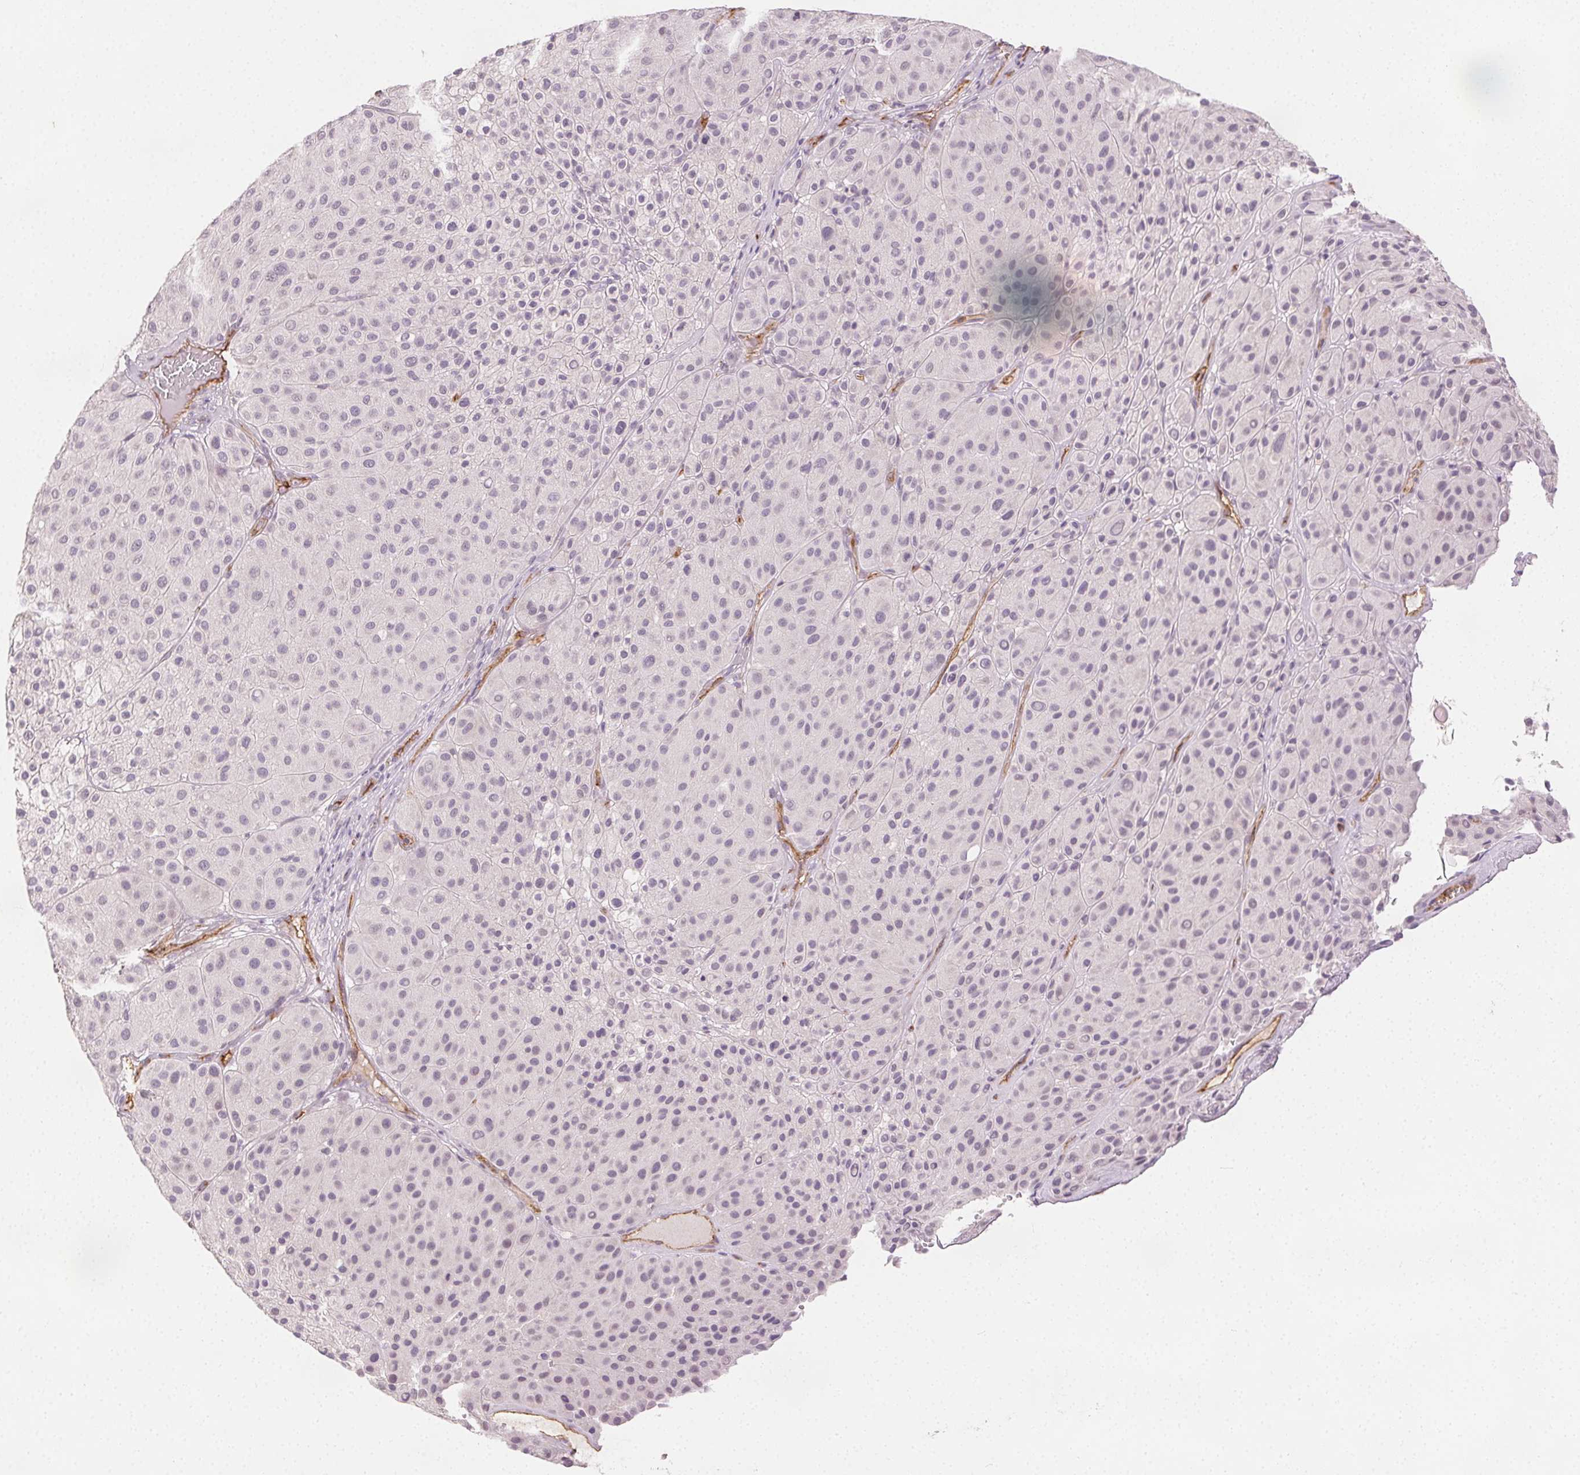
{"staining": {"intensity": "negative", "quantity": "none", "location": "none"}, "tissue": "melanoma", "cell_type": "Tumor cells", "image_type": "cancer", "snomed": [{"axis": "morphology", "description": "Malignant melanoma, Metastatic site"}, {"axis": "topography", "description": "Smooth muscle"}], "caption": "This is an immunohistochemistry (IHC) photomicrograph of malignant melanoma (metastatic site). There is no positivity in tumor cells.", "gene": "PODXL", "patient": {"sex": "male", "age": 41}}